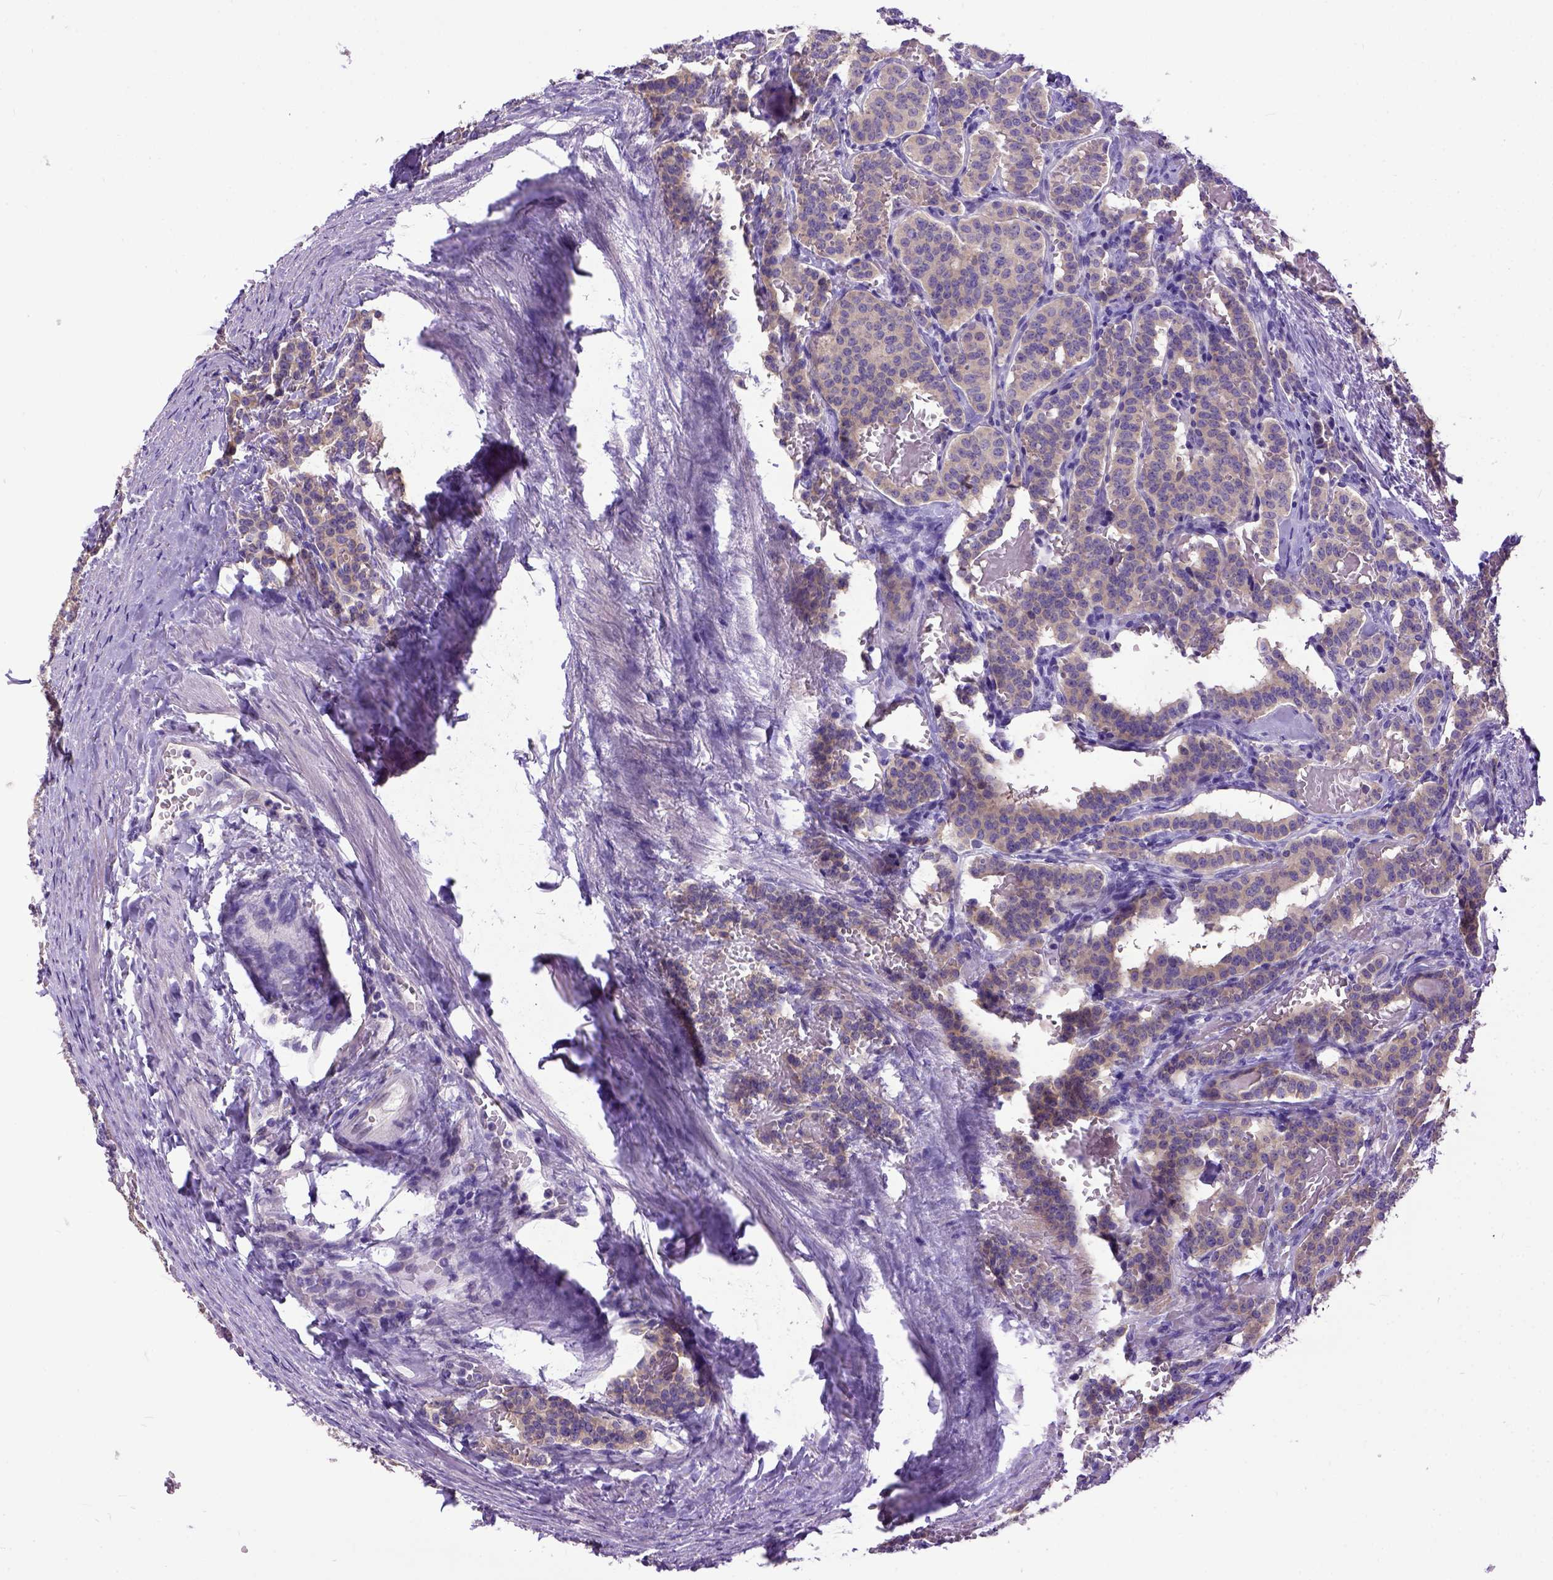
{"staining": {"intensity": "moderate", "quantity": "<25%", "location": "cytoplasmic/membranous"}, "tissue": "carcinoid", "cell_type": "Tumor cells", "image_type": "cancer", "snomed": [{"axis": "morphology", "description": "Carcinoid, malignant, NOS"}, {"axis": "topography", "description": "Lung"}], "caption": "Immunohistochemistry (IHC) staining of malignant carcinoid, which shows low levels of moderate cytoplasmic/membranous staining in about <25% of tumor cells indicating moderate cytoplasmic/membranous protein staining. The staining was performed using DAB (3,3'-diaminobenzidine) (brown) for protein detection and nuclei were counterstained in hematoxylin (blue).", "gene": "NEK5", "patient": {"sex": "female", "age": 46}}